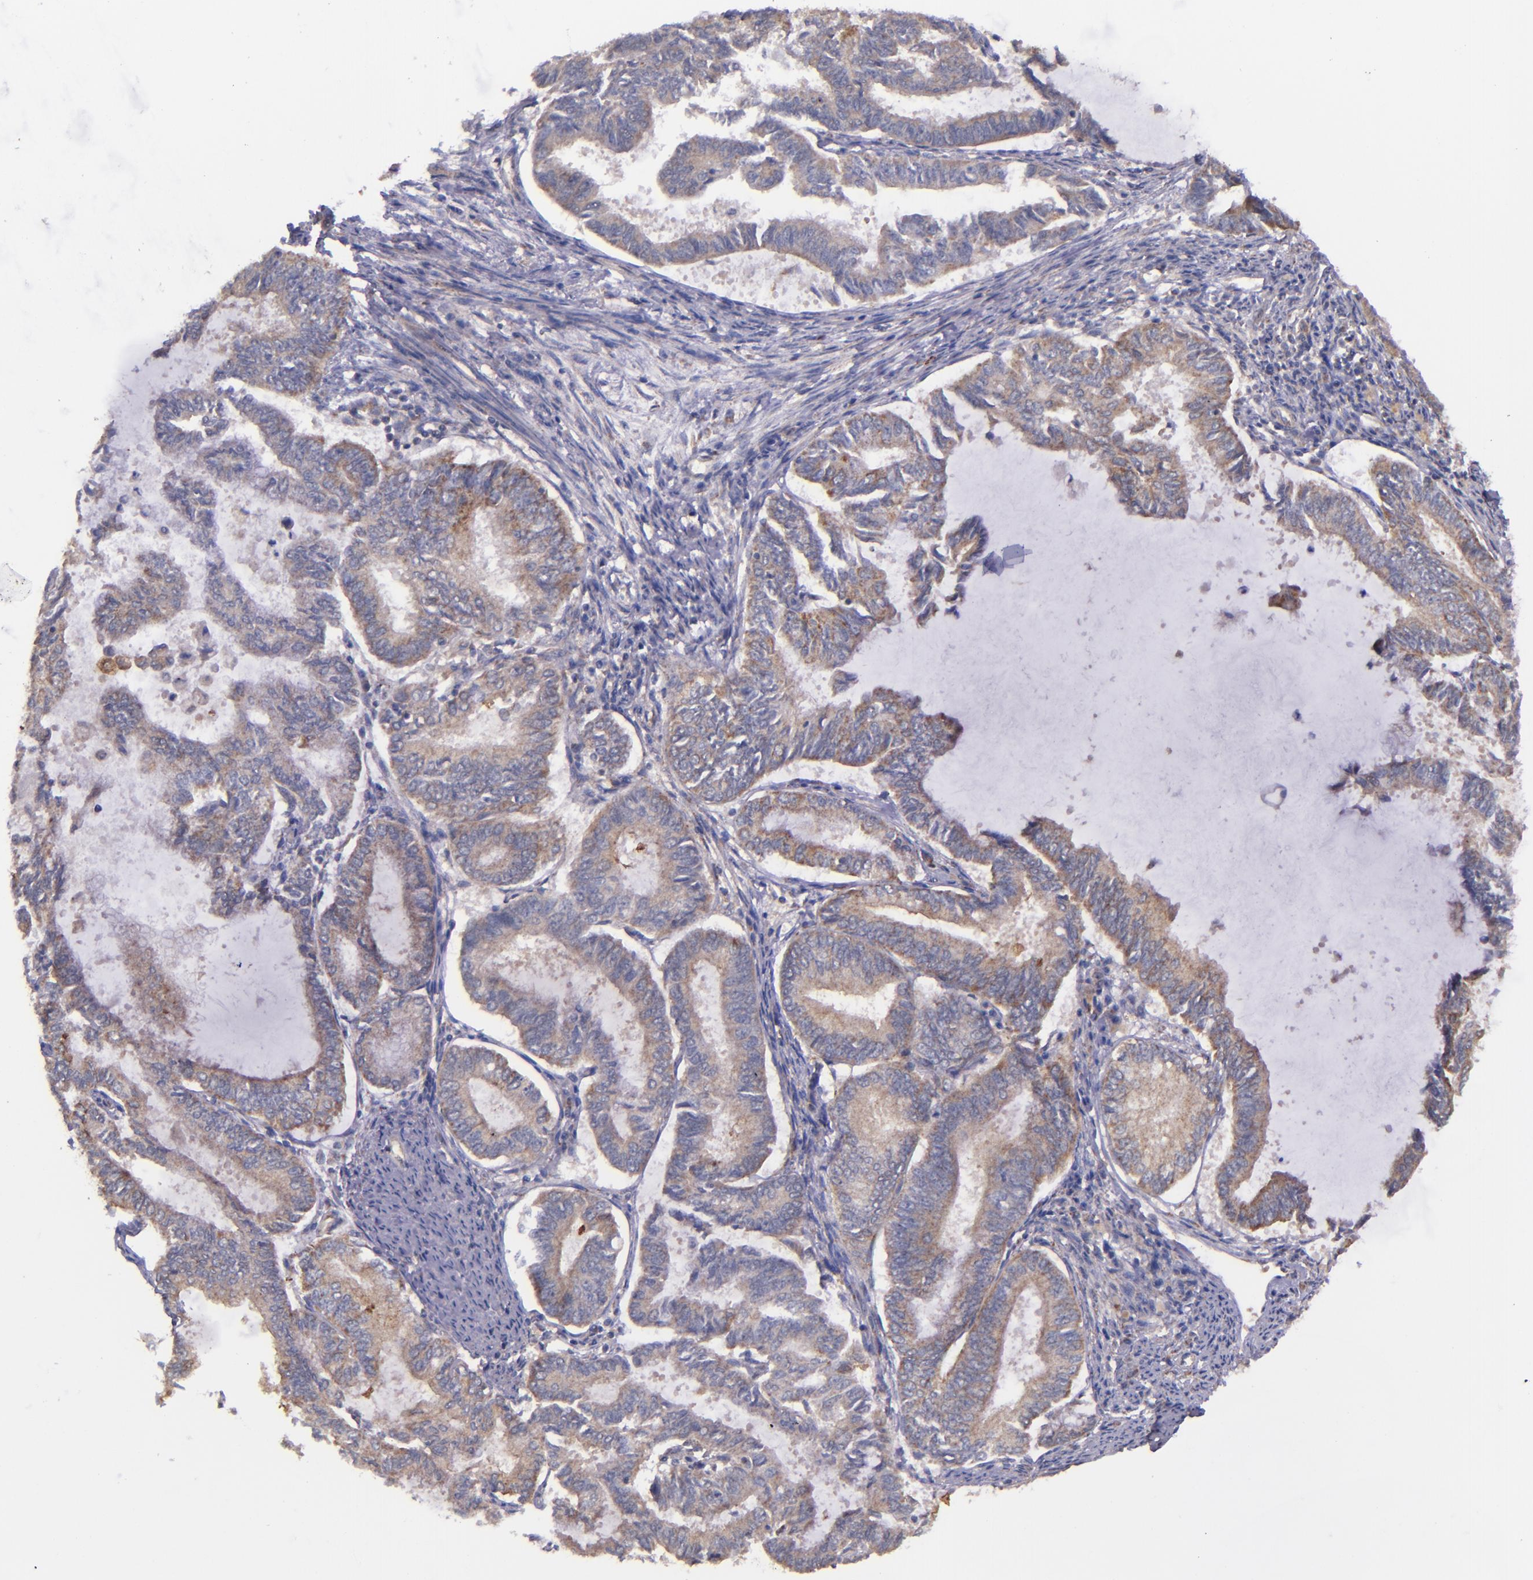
{"staining": {"intensity": "moderate", "quantity": ">75%", "location": "cytoplasmic/membranous"}, "tissue": "endometrial cancer", "cell_type": "Tumor cells", "image_type": "cancer", "snomed": [{"axis": "morphology", "description": "Adenocarcinoma, NOS"}, {"axis": "topography", "description": "Endometrium"}], "caption": "A high-resolution image shows immunohistochemistry staining of endometrial cancer, which displays moderate cytoplasmic/membranous staining in about >75% of tumor cells.", "gene": "SHC1", "patient": {"sex": "female", "age": 86}}